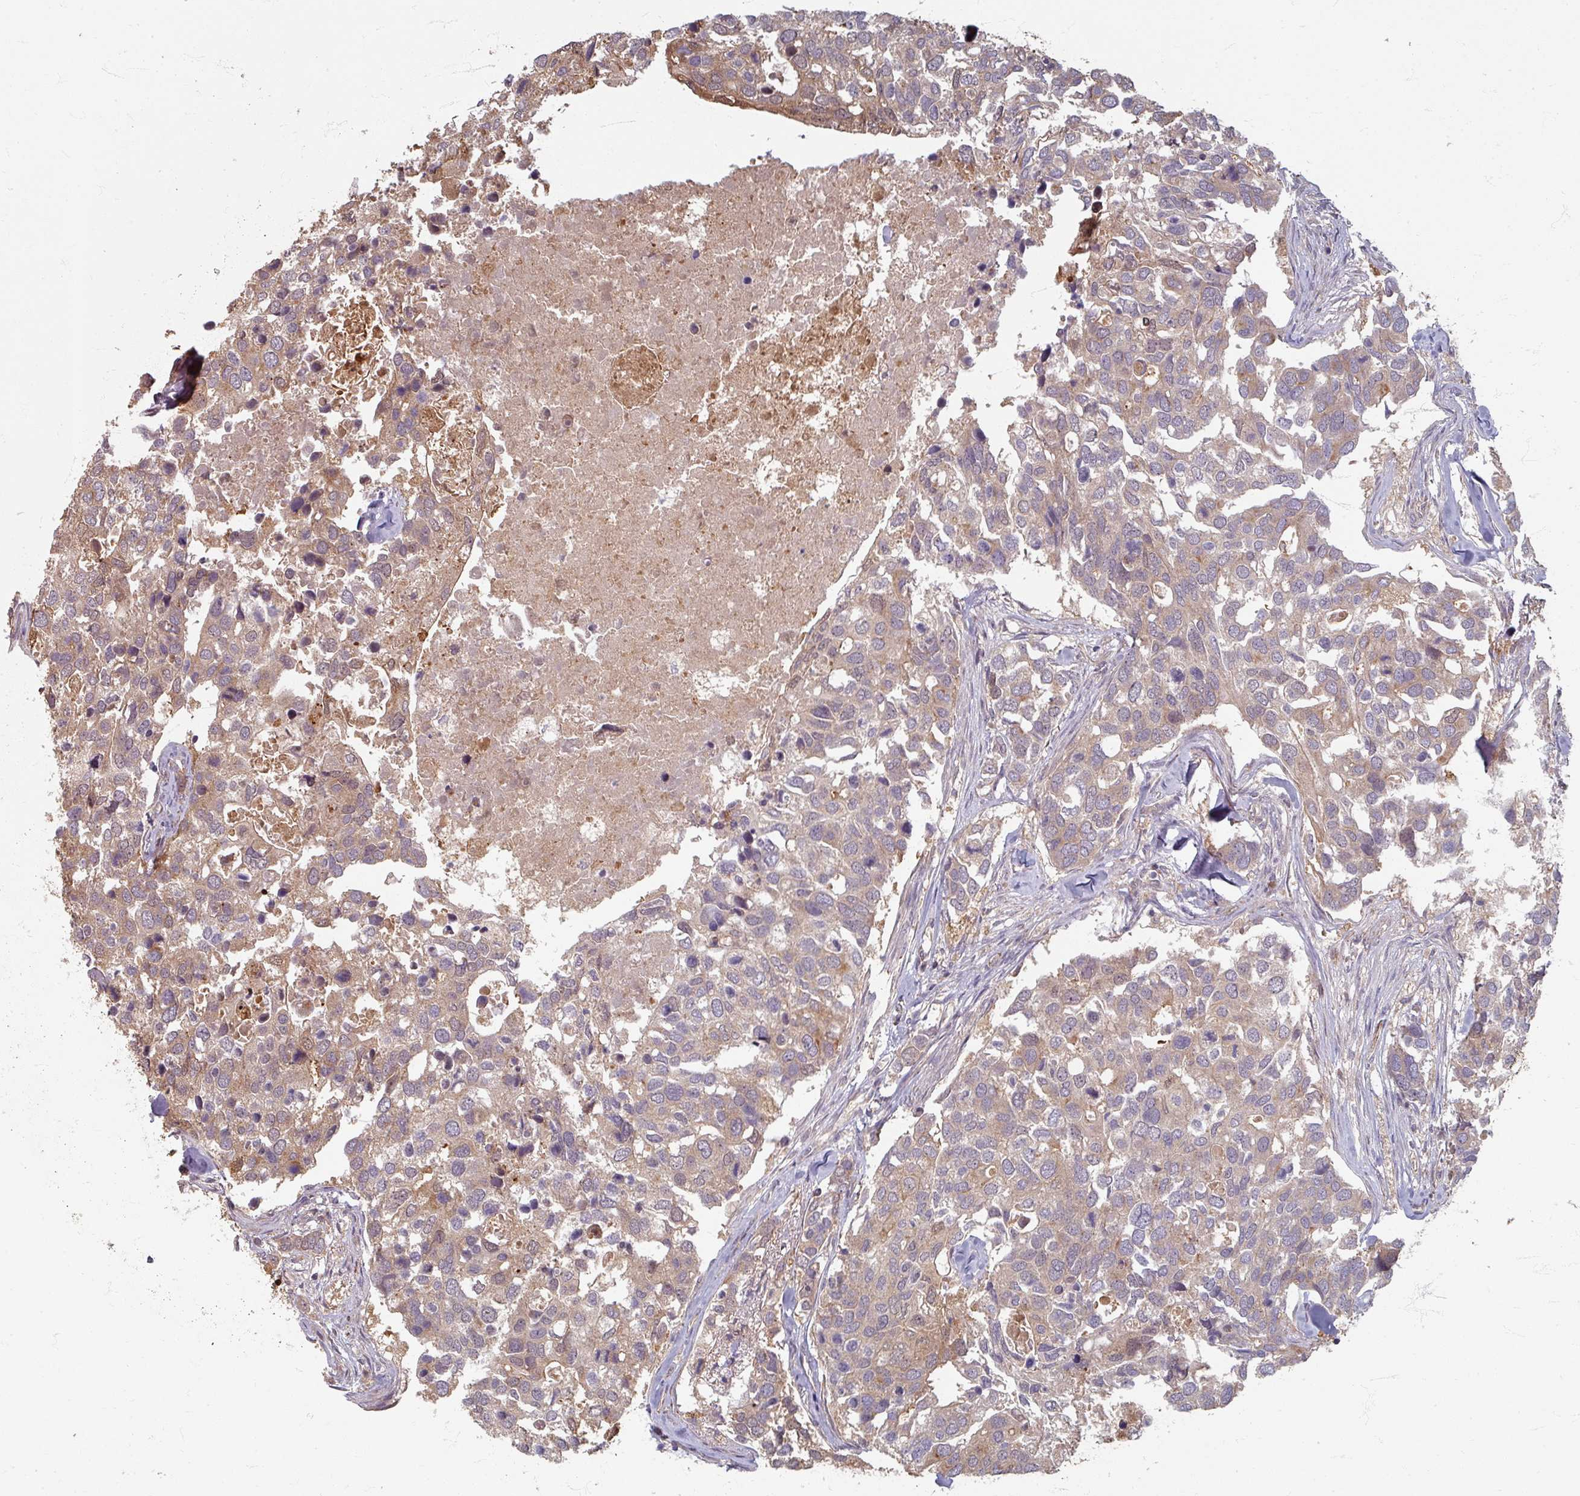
{"staining": {"intensity": "weak", "quantity": "25%-75%", "location": "cytoplasmic/membranous"}, "tissue": "breast cancer", "cell_type": "Tumor cells", "image_type": "cancer", "snomed": [{"axis": "morphology", "description": "Duct carcinoma"}, {"axis": "topography", "description": "Breast"}], "caption": "Human breast intraductal carcinoma stained with a protein marker displays weak staining in tumor cells.", "gene": "STAM", "patient": {"sex": "female", "age": 83}}